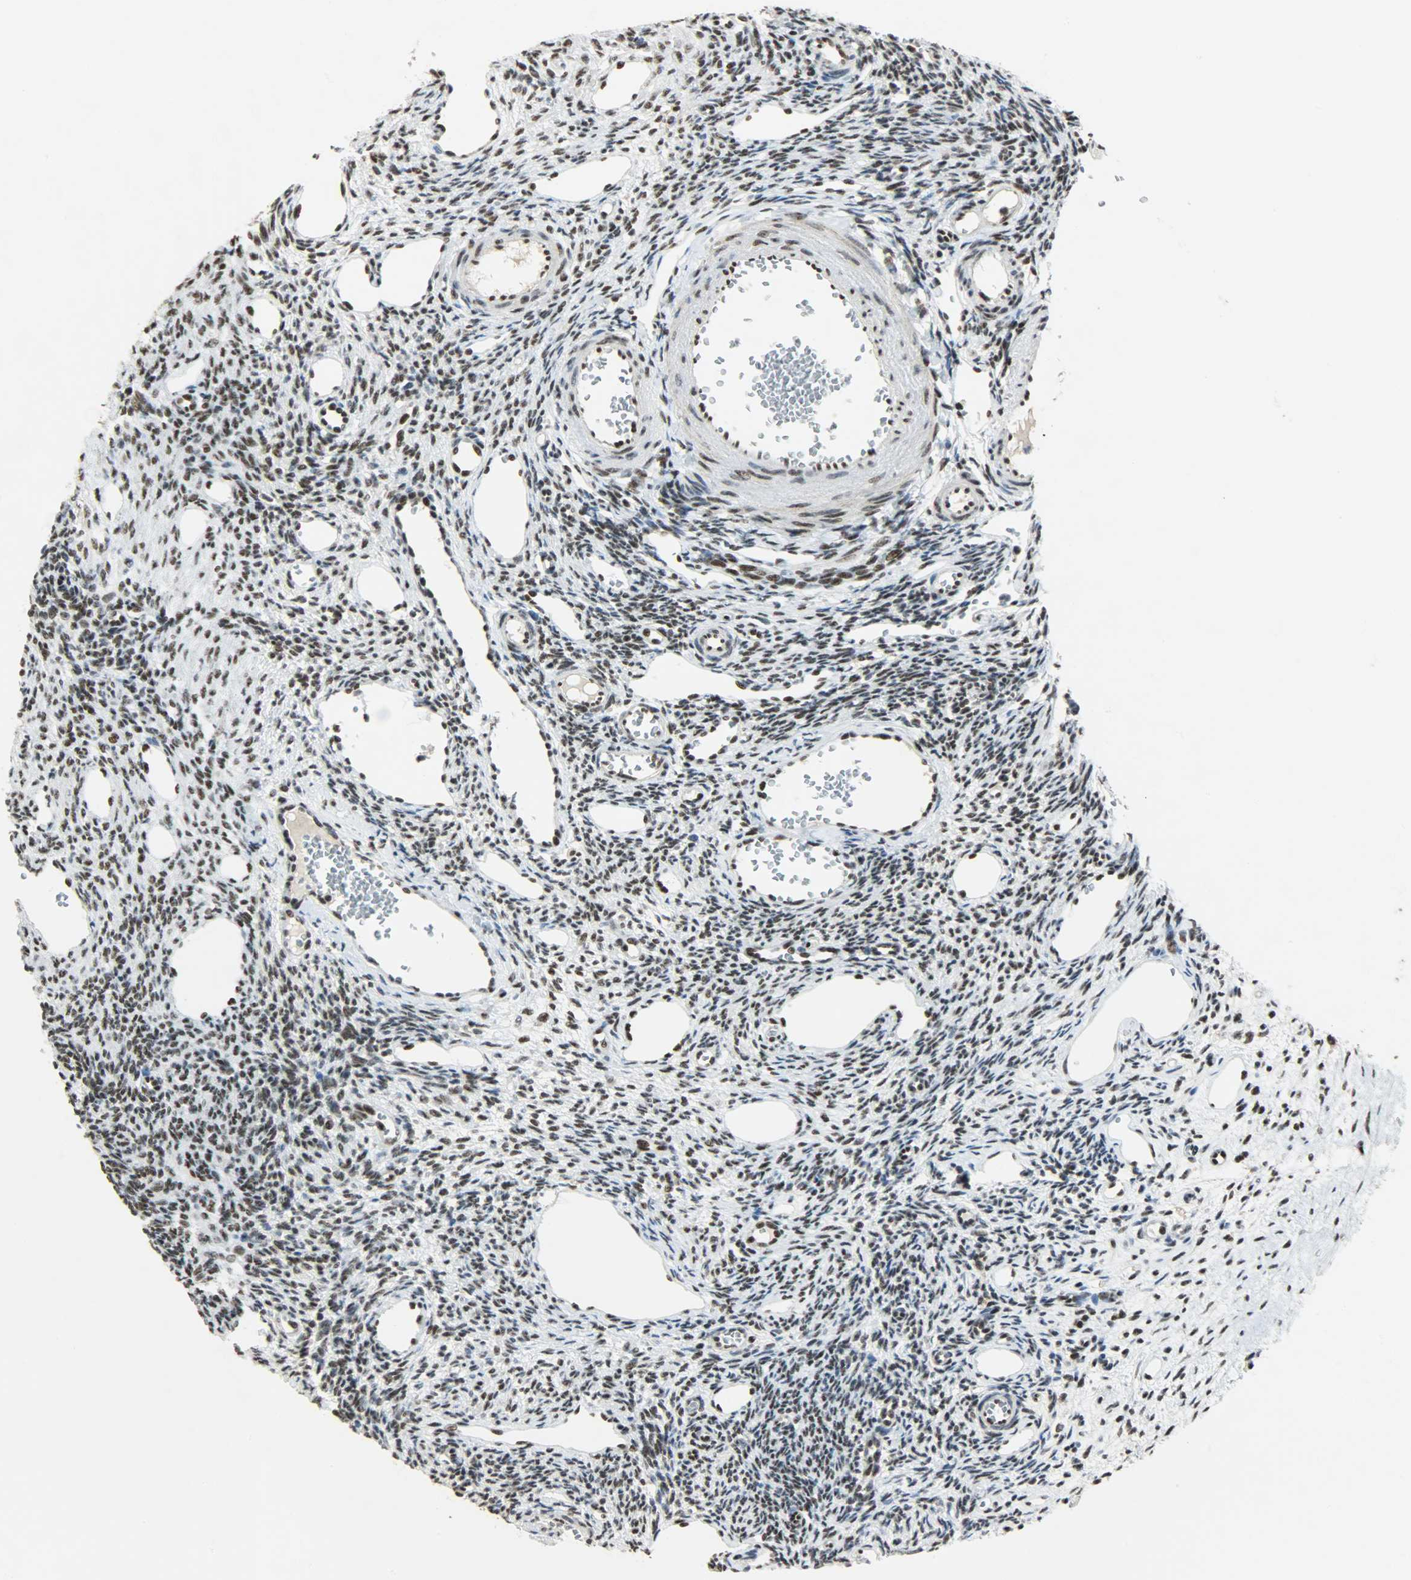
{"staining": {"intensity": "strong", "quantity": "25%-75%", "location": "nuclear"}, "tissue": "ovary", "cell_type": "Ovarian stroma cells", "image_type": "normal", "snomed": [{"axis": "morphology", "description": "Normal tissue, NOS"}, {"axis": "topography", "description": "Ovary"}], "caption": "Immunohistochemistry (IHC) image of normal ovary: ovary stained using IHC reveals high levels of strong protein expression localized specifically in the nuclear of ovarian stroma cells, appearing as a nuclear brown color.", "gene": "SSB", "patient": {"sex": "female", "age": 33}}